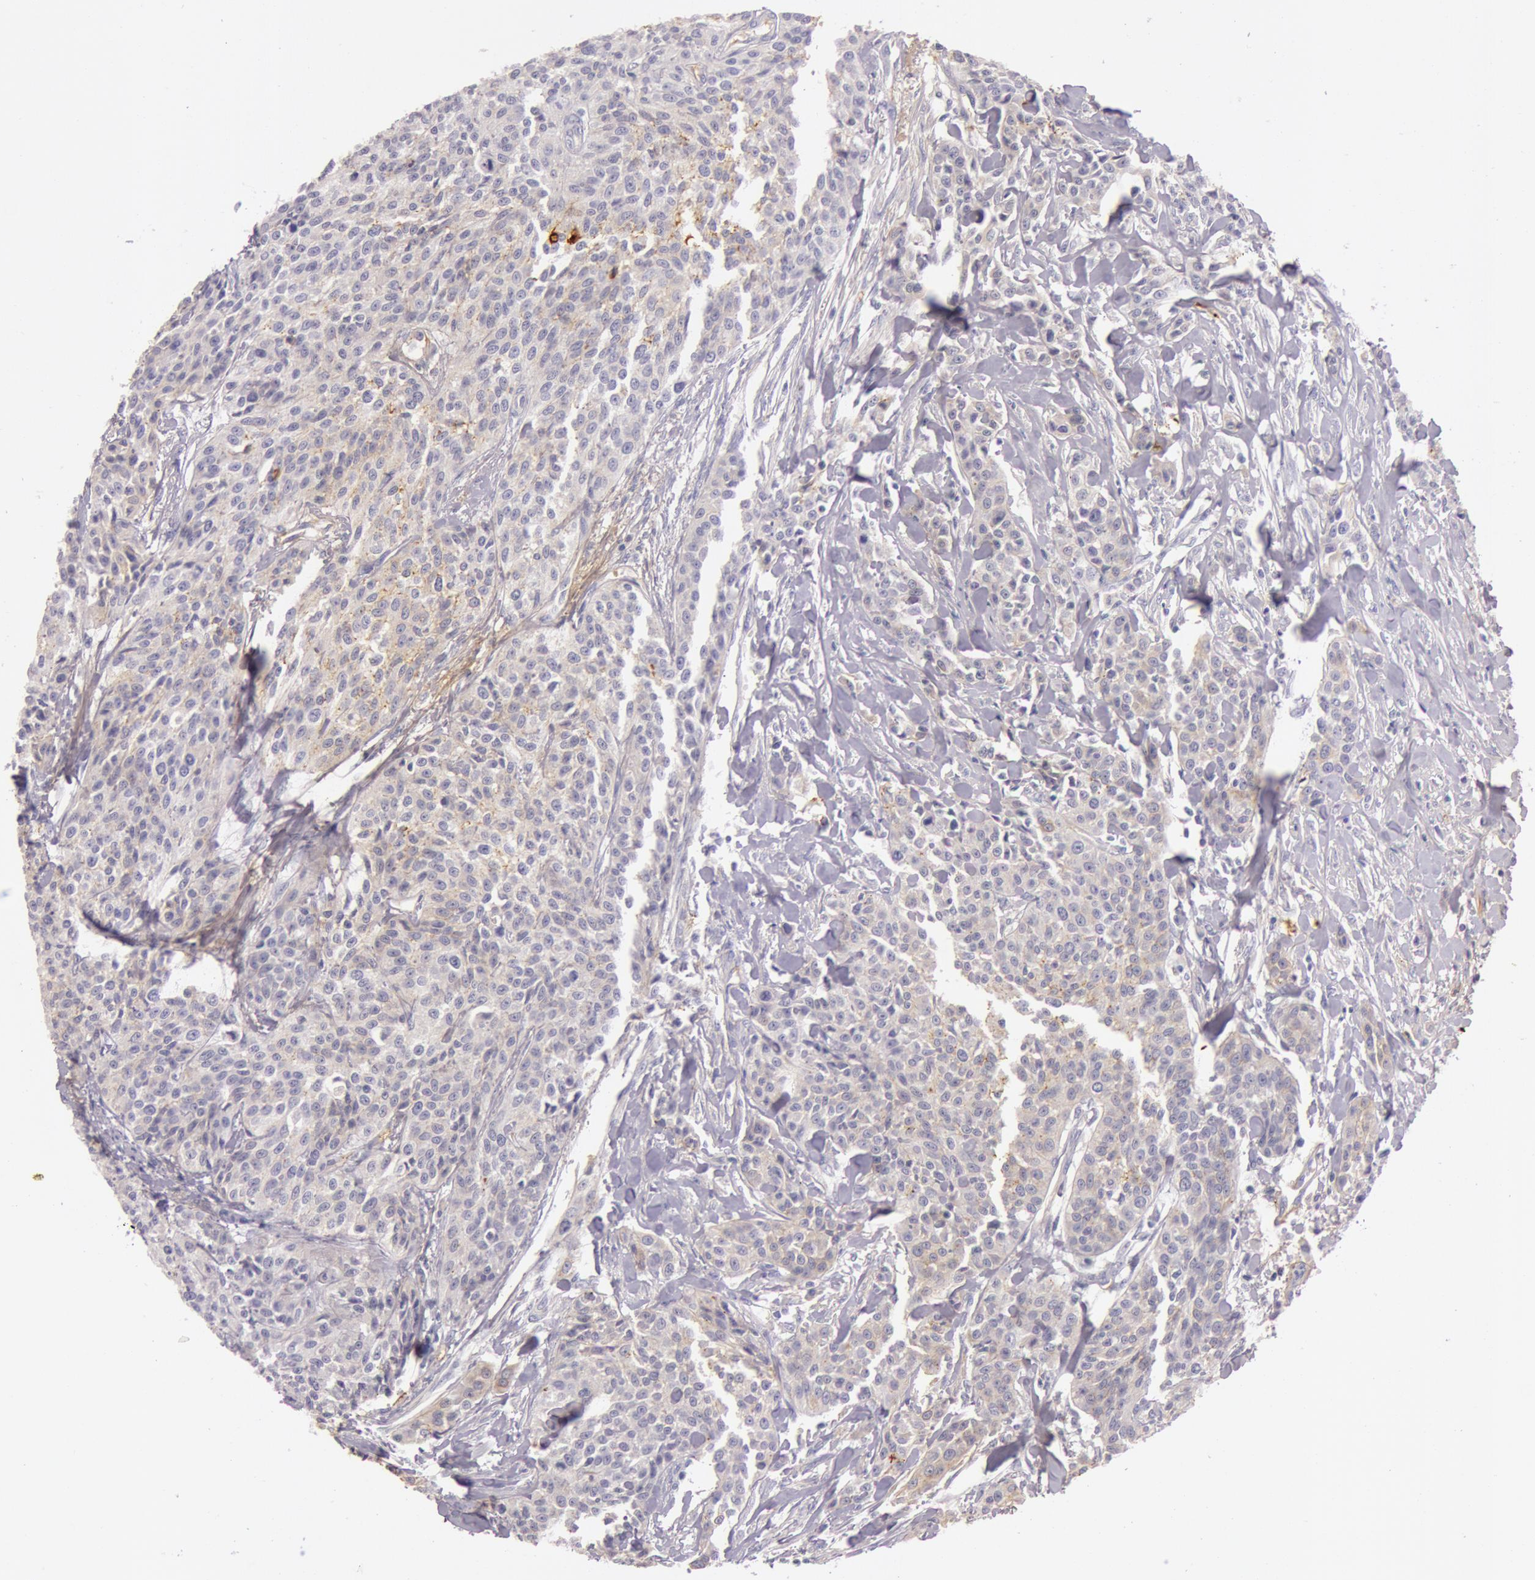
{"staining": {"intensity": "weak", "quantity": "<25%", "location": "cytoplasmic/membranous"}, "tissue": "urothelial cancer", "cell_type": "Tumor cells", "image_type": "cancer", "snomed": [{"axis": "morphology", "description": "Urothelial carcinoma, High grade"}, {"axis": "topography", "description": "Urinary bladder"}], "caption": "Image shows no protein expression in tumor cells of urothelial cancer tissue.", "gene": "C4BPA", "patient": {"sex": "male", "age": 56}}